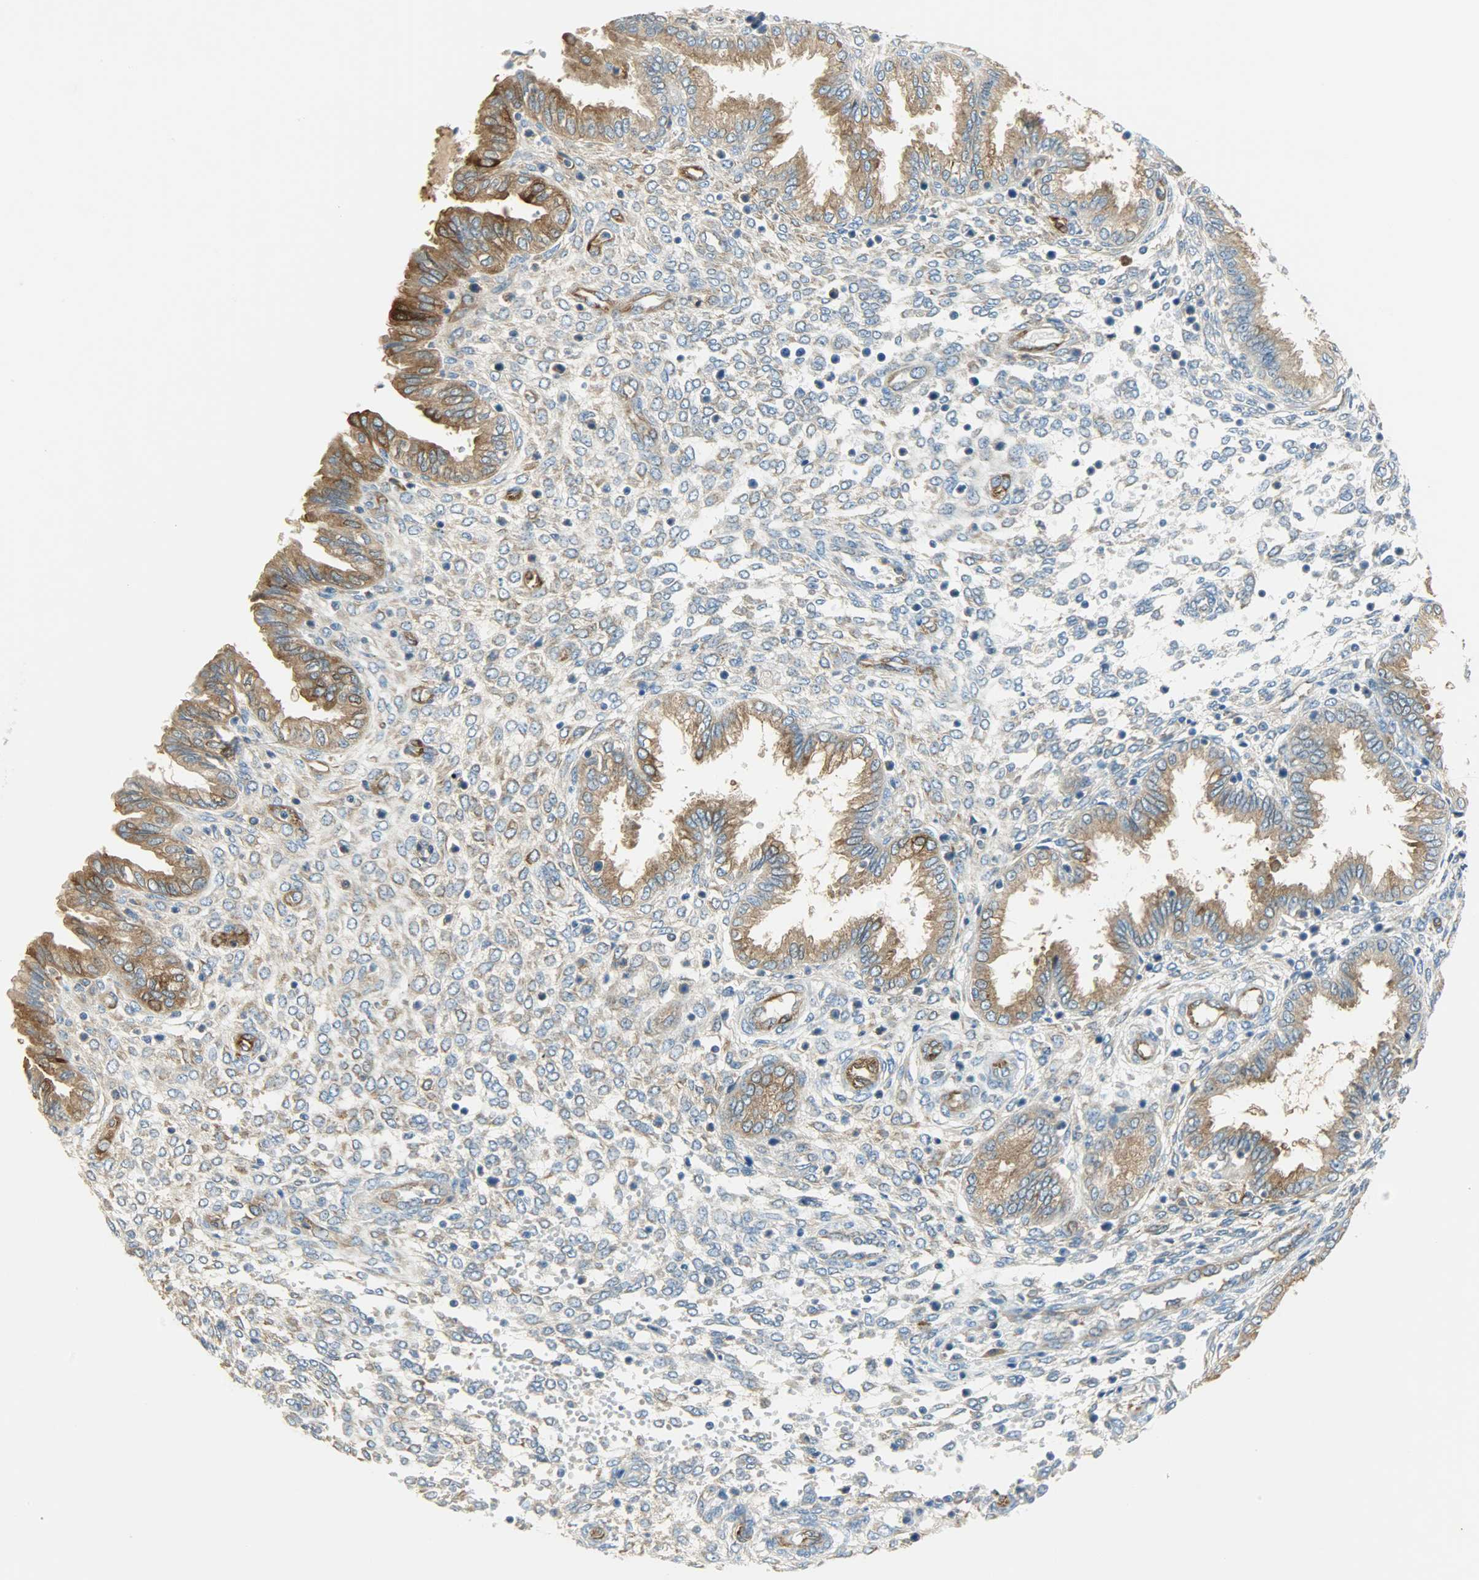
{"staining": {"intensity": "moderate", "quantity": "25%-75%", "location": "cytoplasmic/membranous"}, "tissue": "endometrium", "cell_type": "Cells in endometrial stroma", "image_type": "normal", "snomed": [{"axis": "morphology", "description": "Normal tissue, NOS"}, {"axis": "topography", "description": "Endometrium"}], "caption": "High-power microscopy captured an immunohistochemistry image of benign endometrium, revealing moderate cytoplasmic/membranous expression in about 25%-75% of cells in endometrial stroma. The protein is shown in brown color, while the nuclei are stained blue.", "gene": "WARS1", "patient": {"sex": "female", "age": 33}}